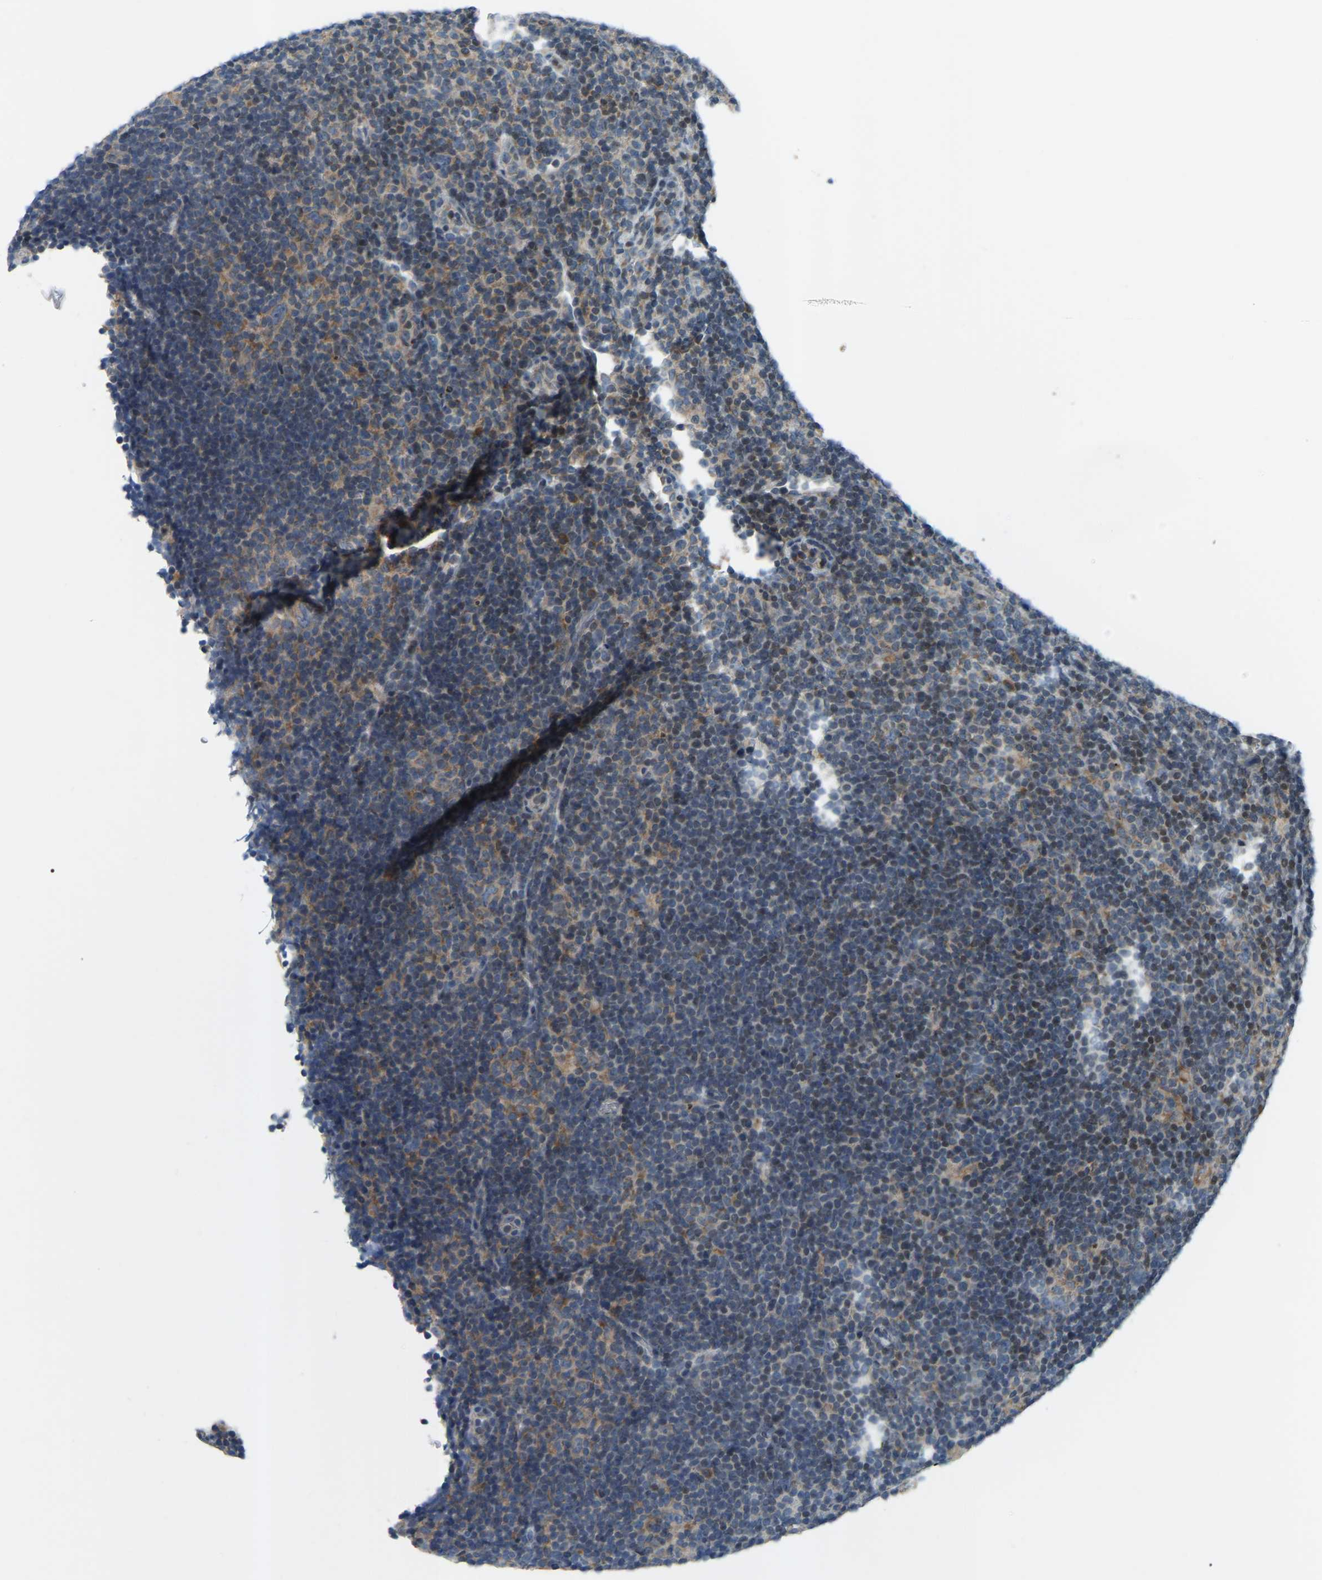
{"staining": {"intensity": "moderate", "quantity": ">75%", "location": "cytoplasmic/membranous"}, "tissue": "lymphoma", "cell_type": "Tumor cells", "image_type": "cancer", "snomed": [{"axis": "morphology", "description": "Hodgkin's disease, NOS"}, {"axis": "topography", "description": "Lymph node"}], "caption": "High-power microscopy captured an immunohistochemistry (IHC) histopathology image of lymphoma, revealing moderate cytoplasmic/membranous expression in about >75% of tumor cells.", "gene": "PARL", "patient": {"sex": "female", "age": 57}}